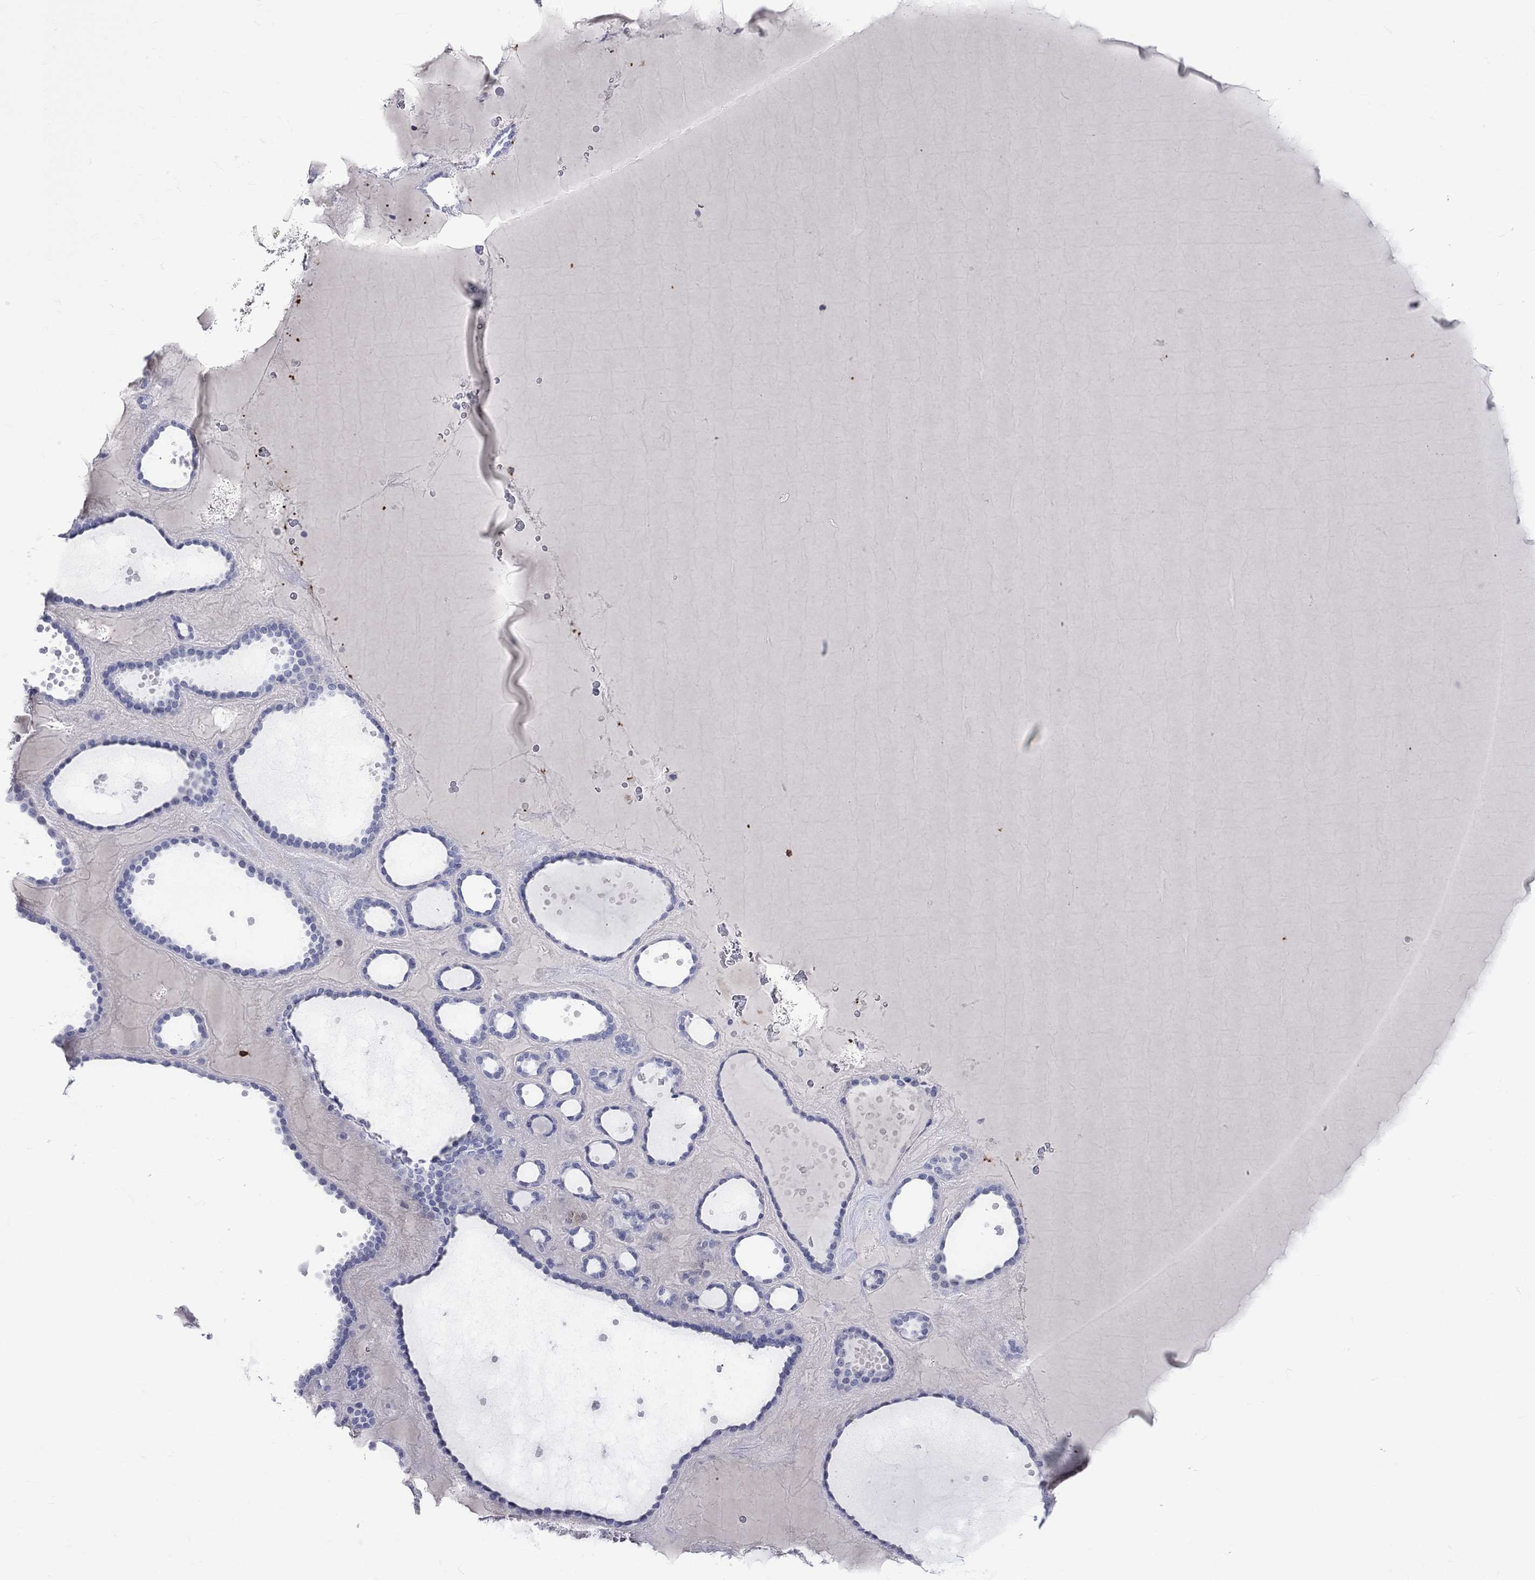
{"staining": {"intensity": "negative", "quantity": "none", "location": "none"}, "tissue": "thyroid gland", "cell_type": "Glandular cells", "image_type": "normal", "snomed": [{"axis": "morphology", "description": "Normal tissue, NOS"}, {"axis": "topography", "description": "Thyroid gland"}], "caption": "IHC of benign human thyroid gland exhibits no staining in glandular cells. (DAB IHC visualized using brightfield microscopy, high magnification).", "gene": "LAT", "patient": {"sex": "male", "age": 63}}